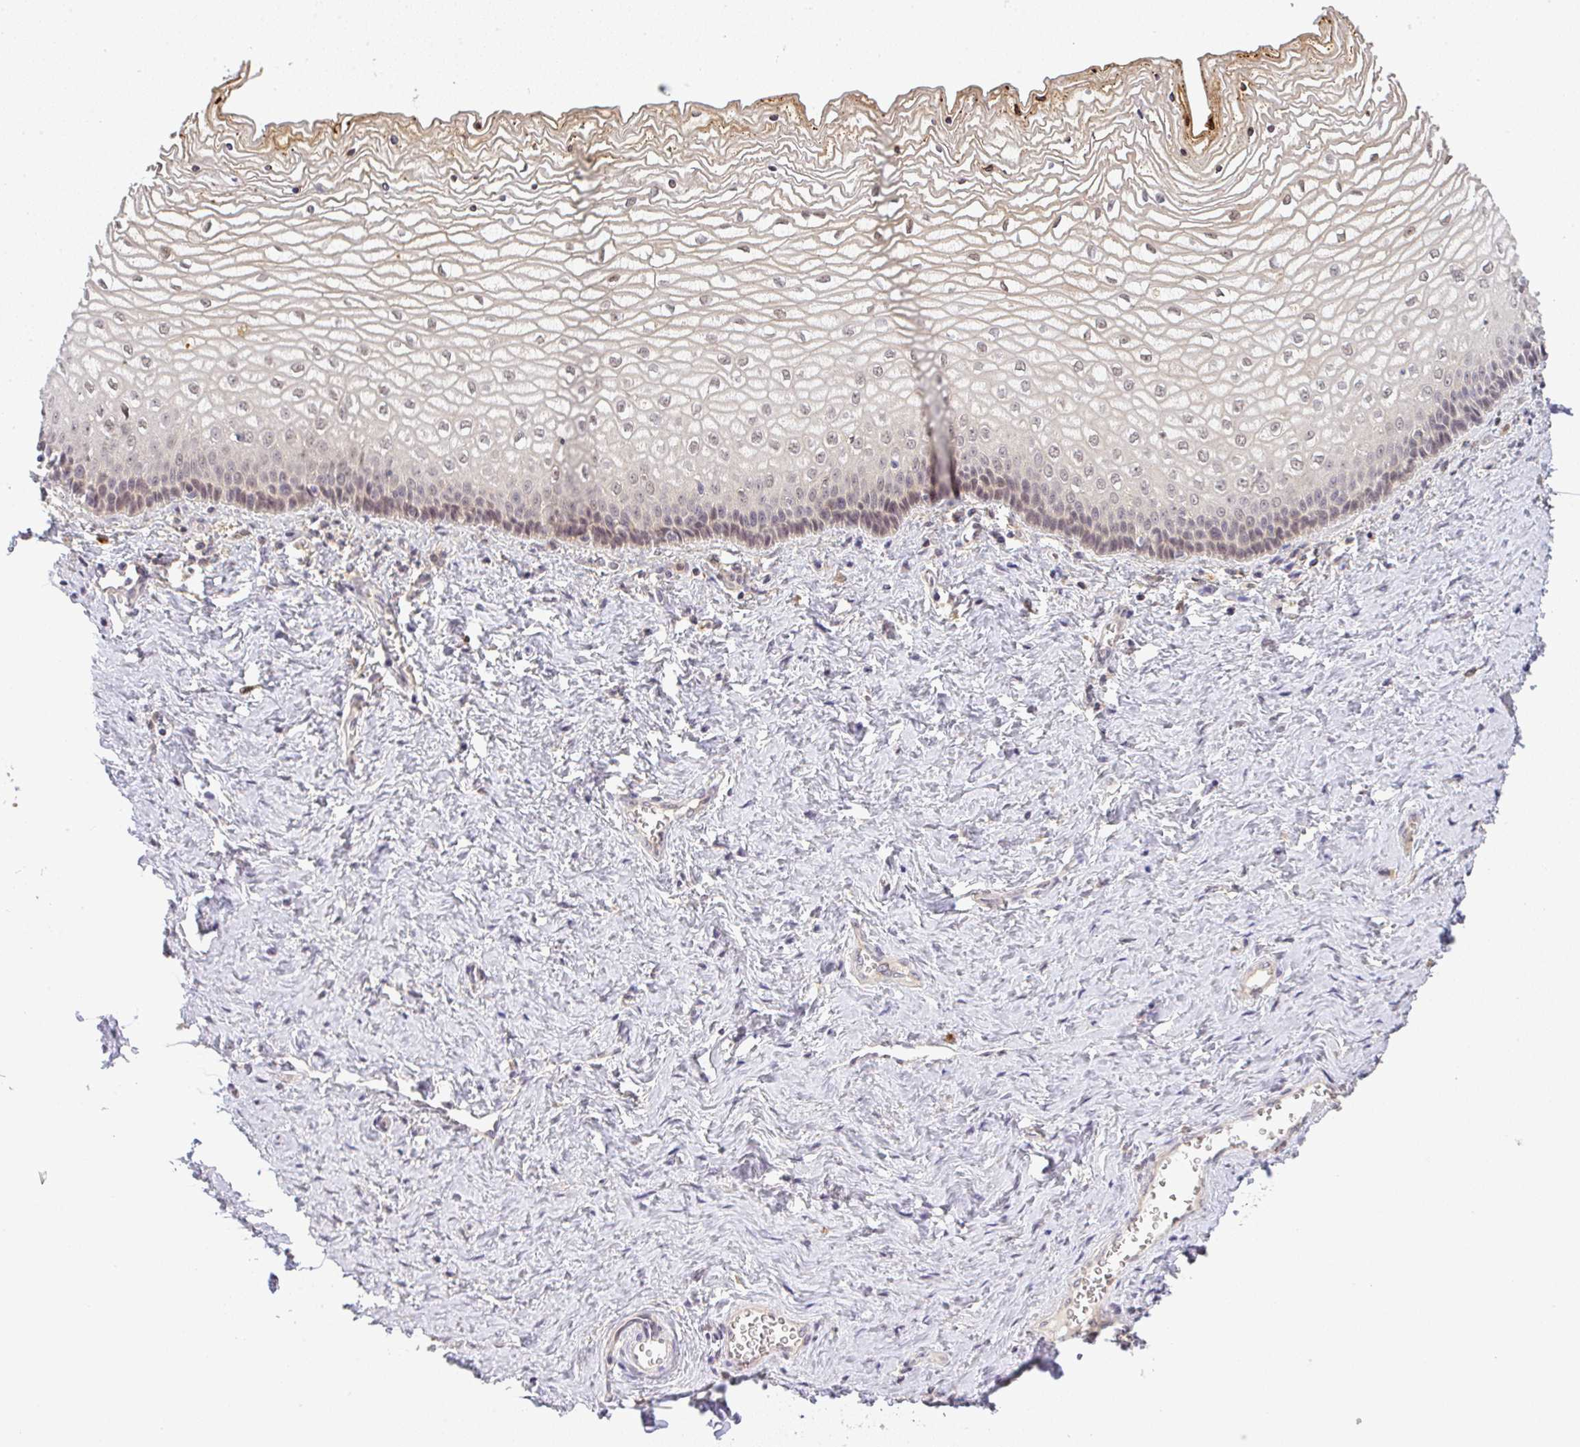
{"staining": {"intensity": "moderate", "quantity": "25%-75%", "location": "nuclear"}, "tissue": "vagina", "cell_type": "Squamous epithelial cells", "image_type": "normal", "snomed": [{"axis": "morphology", "description": "Normal tissue, NOS"}, {"axis": "topography", "description": "Vagina"}], "caption": "This histopathology image displays normal vagina stained with immunohistochemistry to label a protein in brown. The nuclear of squamous epithelial cells show moderate positivity for the protein. Nuclei are counter-stained blue.", "gene": "FAM153A", "patient": {"sex": "female", "age": 45}}